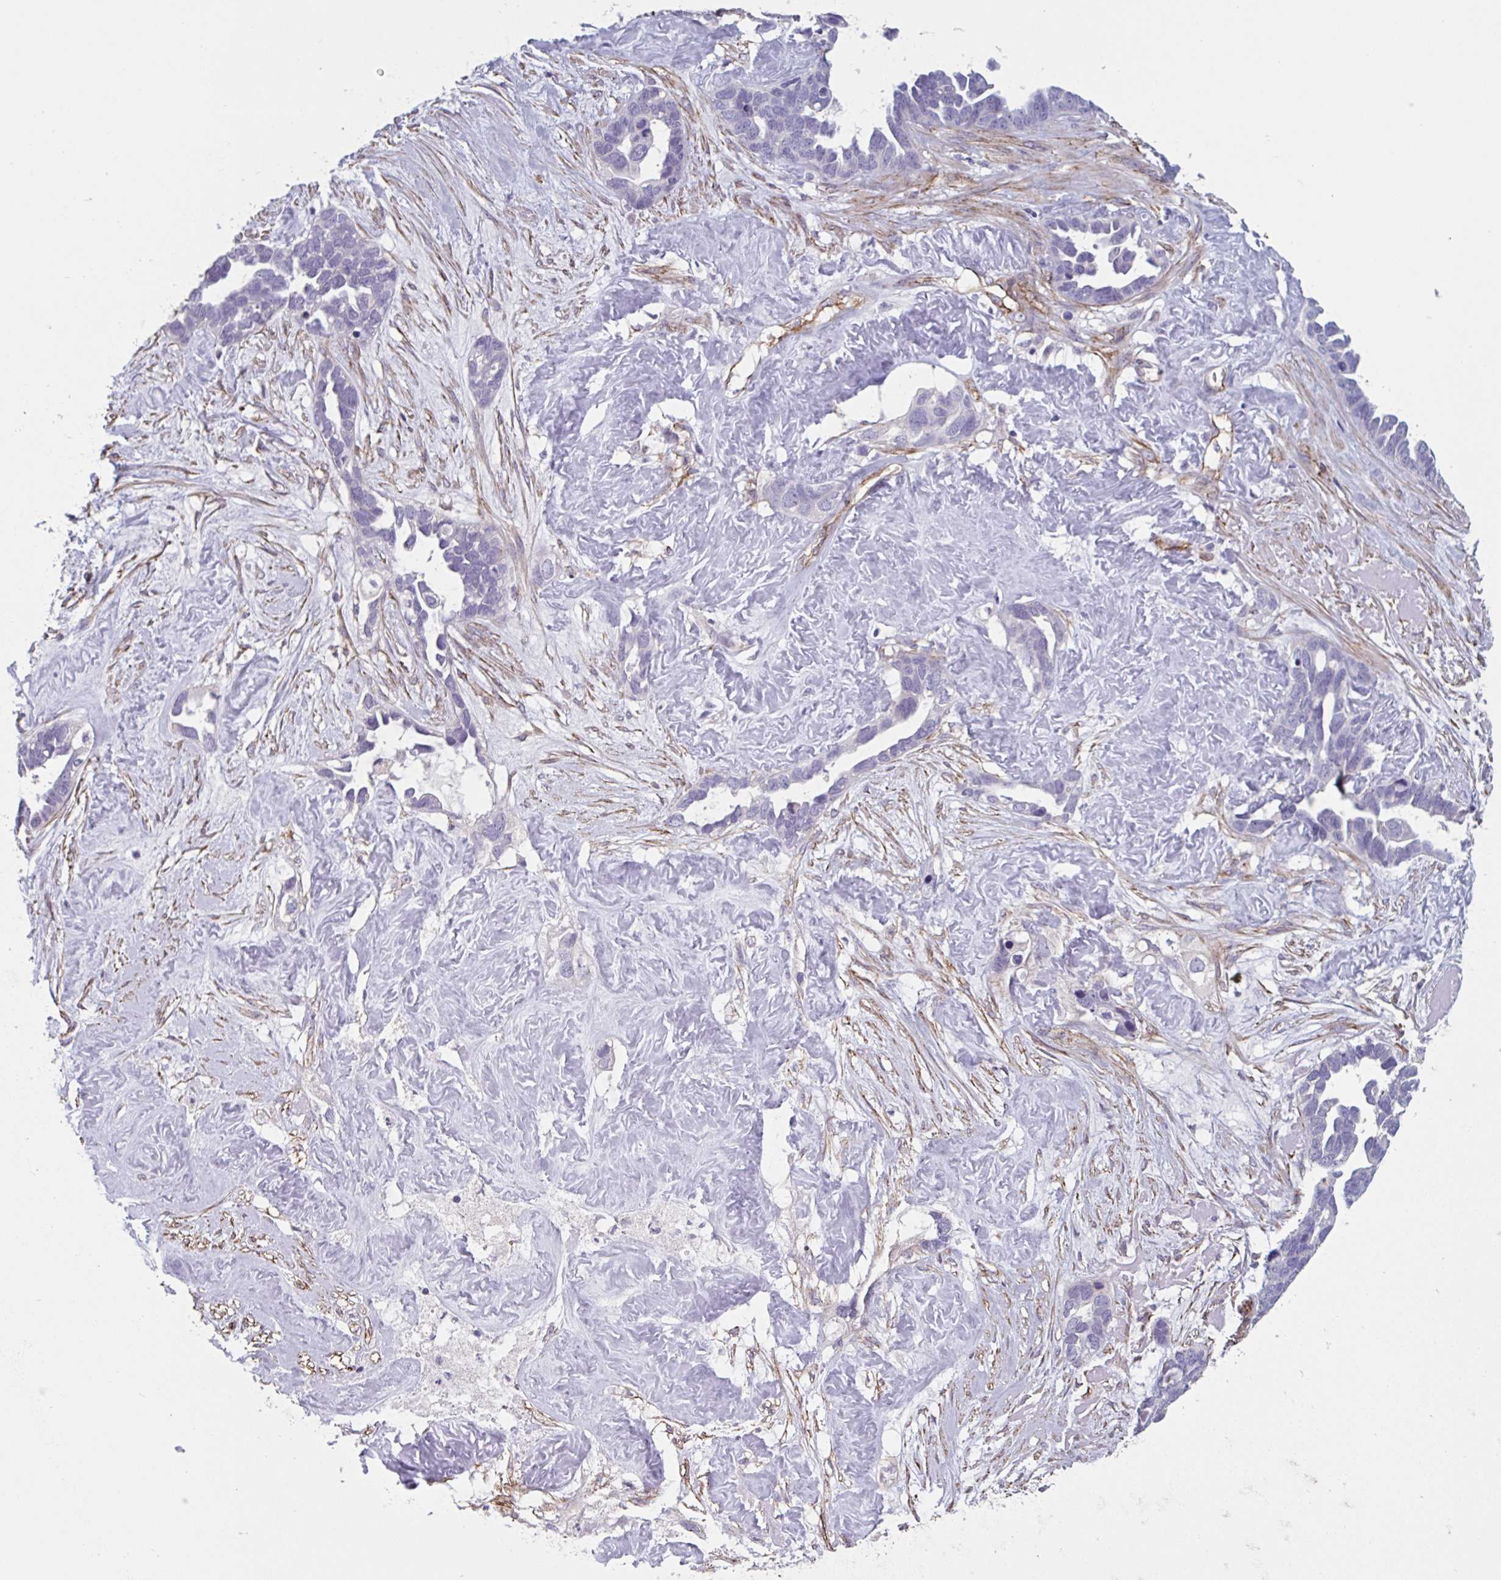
{"staining": {"intensity": "negative", "quantity": "none", "location": "none"}, "tissue": "ovarian cancer", "cell_type": "Tumor cells", "image_type": "cancer", "snomed": [{"axis": "morphology", "description": "Cystadenocarcinoma, serous, NOS"}, {"axis": "topography", "description": "Ovary"}], "caption": "DAB immunohistochemical staining of human ovarian cancer displays no significant positivity in tumor cells.", "gene": "CITED4", "patient": {"sex": "female", "age": 54}}